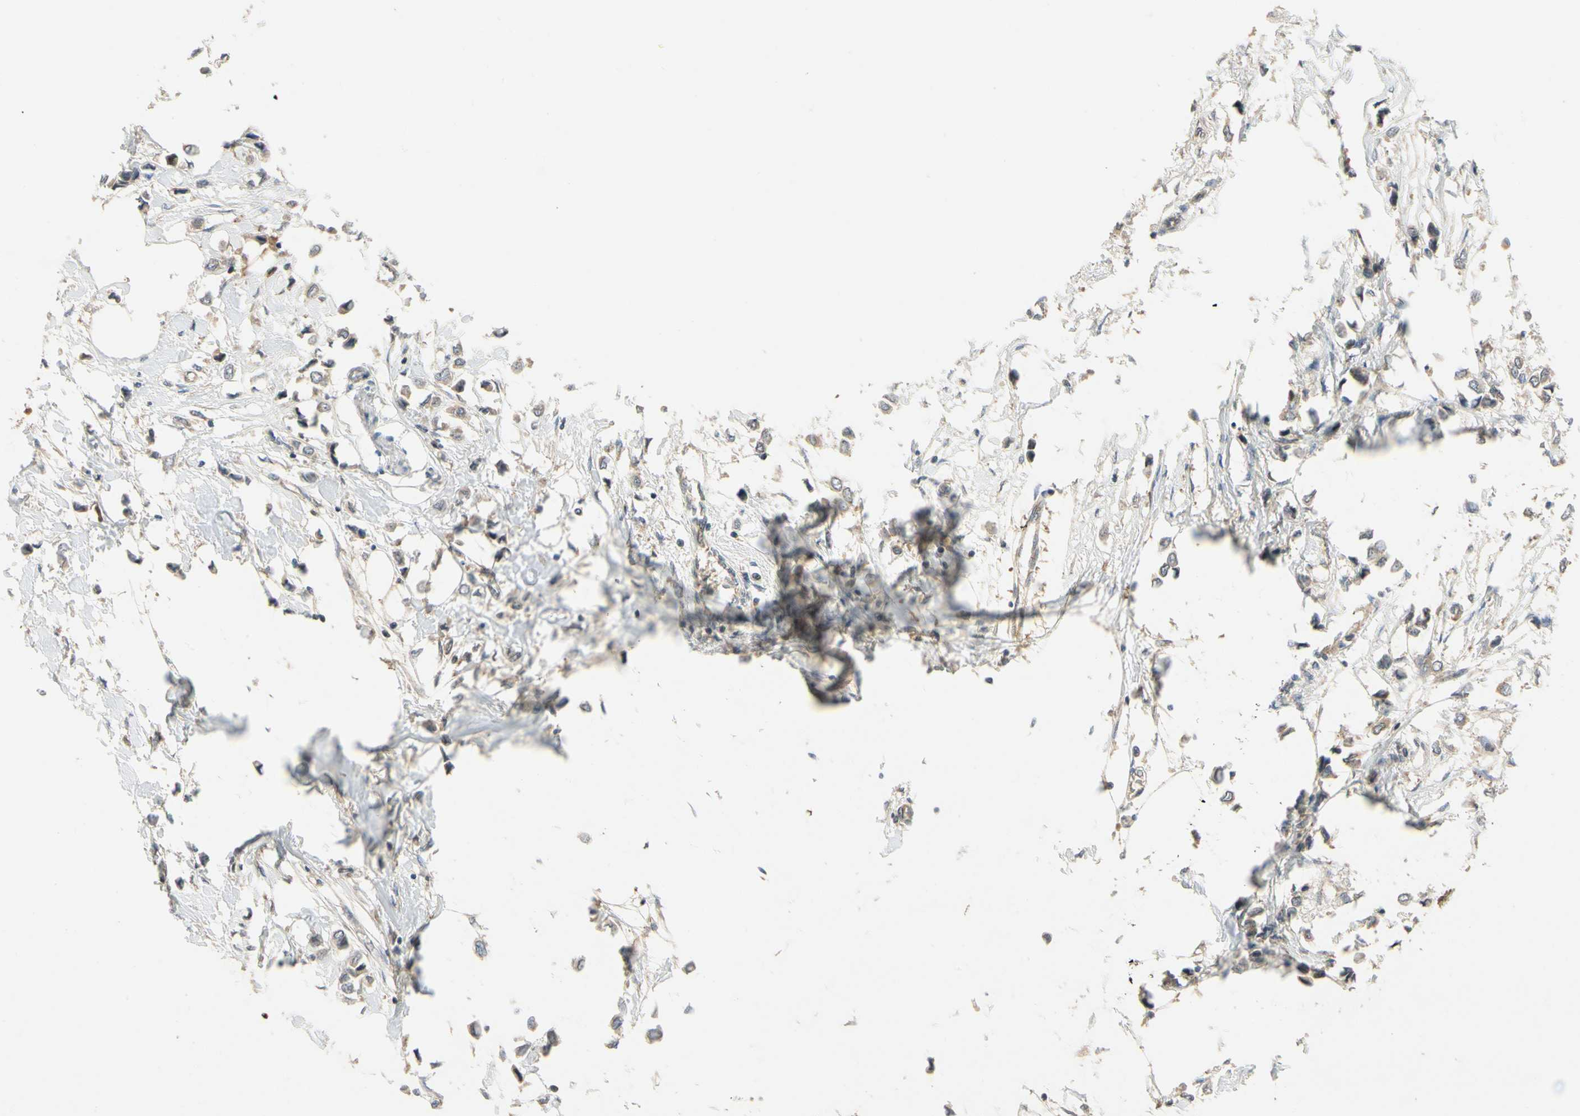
{"staining": {"intensity": "moderate", "quantity": ">75%", "location": "cytoplasmic/membranous"}, "tissue": "breast cancer", "cell_type": "Tumor cells", "image_type": "cancer", "snomed": [{"axis": "morphology", "description": "Lobular carcinoma"}, {"axis": "topography", "description": "Breast"}], "caption": "Breast lobular carcinoma was stained to show a protein in brown. There is medium levels of moderate cytoplasmic/membranous positivity in about >75% of tumor cells.", "gene": "TDRP", "patient": {"sex": "female", "age": 51}}